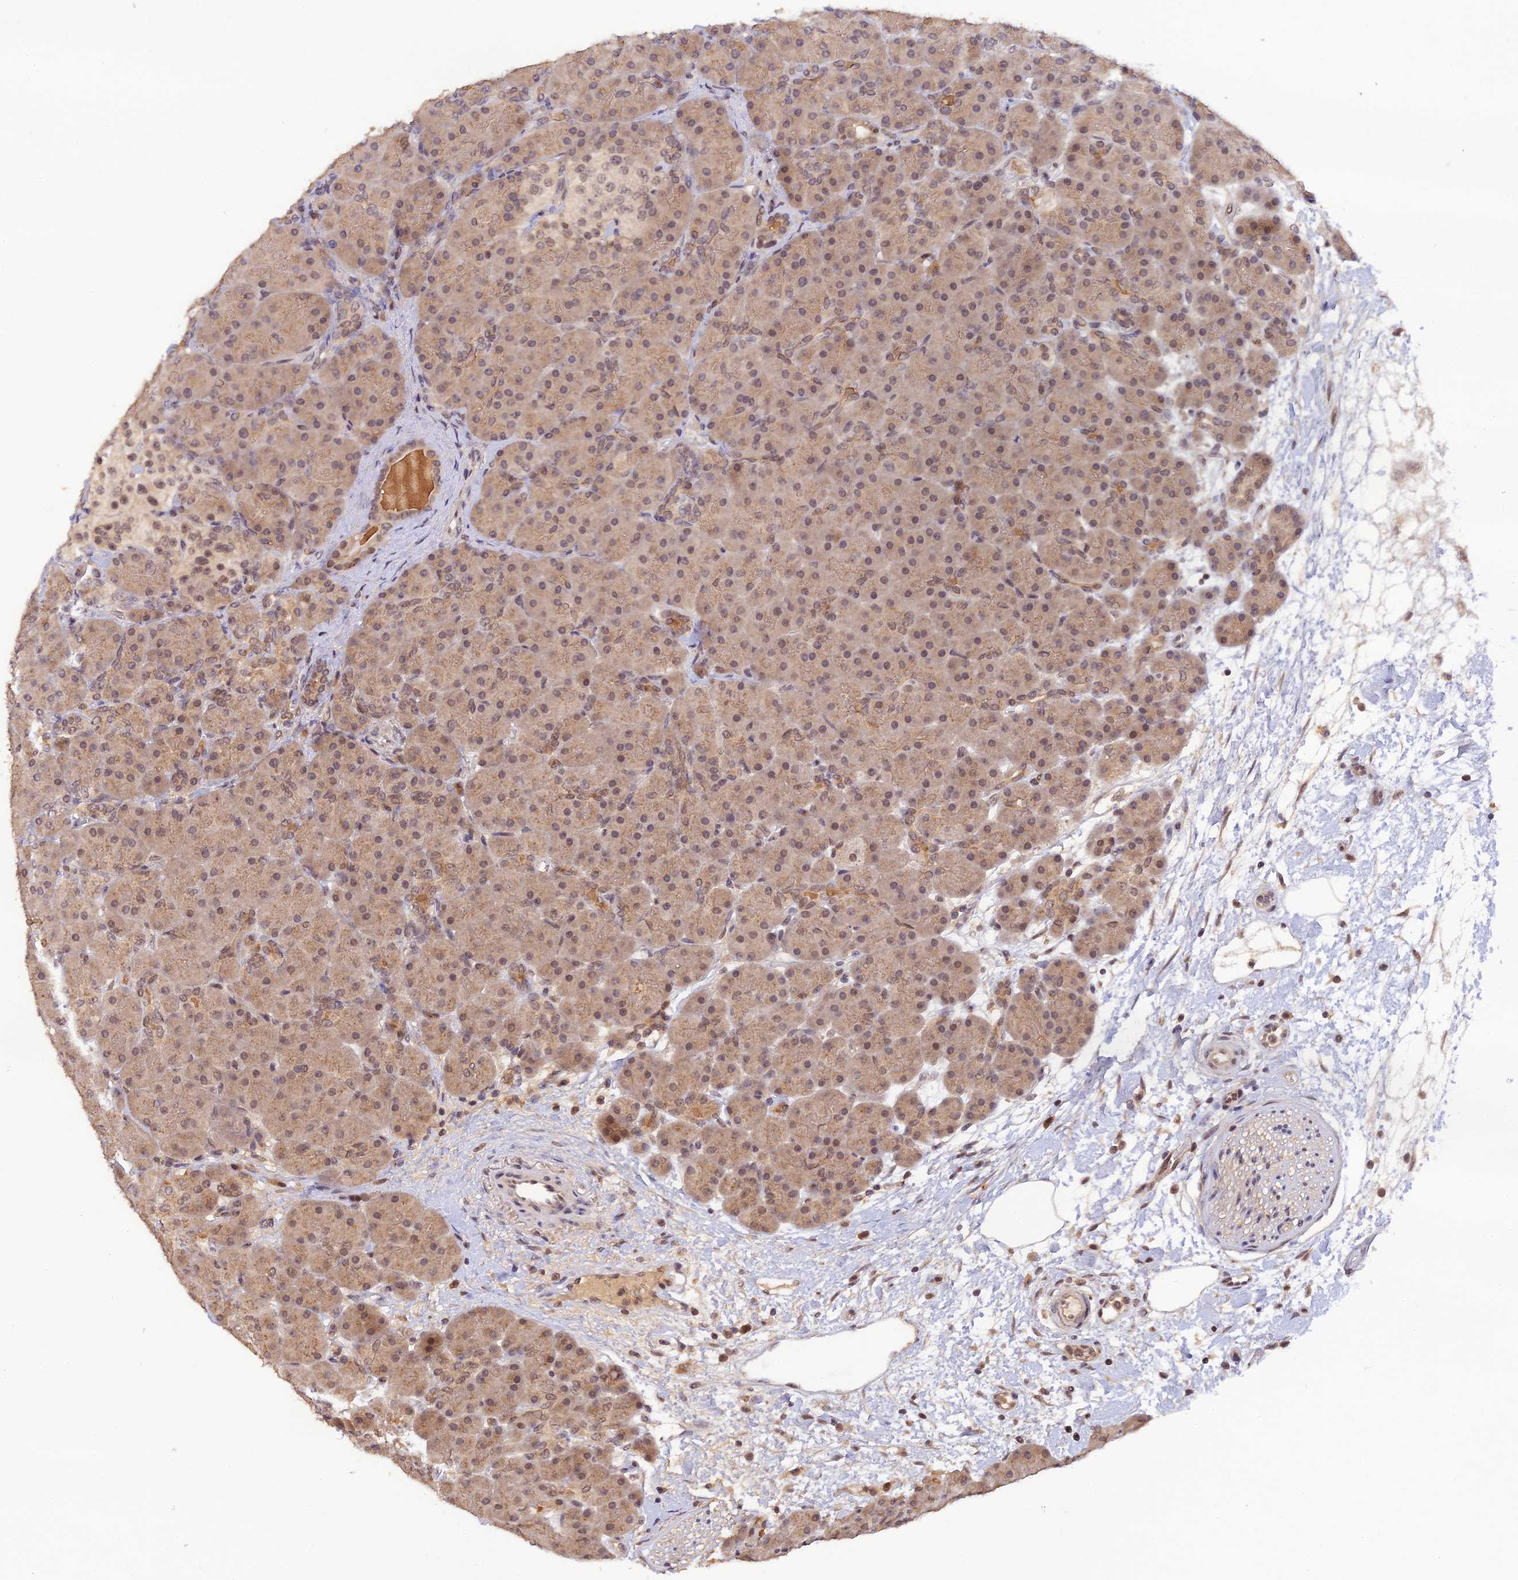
{"staining": {"intensity": "moderate", "quantity": ">75%", "location": "cytoplasmic/membranous,nuclear"}, "tissue": "pancreas", "cell_type": "Exocrine glandular cells", "image_type": "normal", "snomed": [{"axis": "morphology", "description": "Normal tissue, NOS"}, {"axis": "topography", "description": "Pancreas"}], "caption": "The image displays a brown stain indicating the presence of a protein in the cytoplasmic/membranous,nuclear of exocrine glandular cells in pancreas. (Stains: DAB in brown, nuclei in blue, Microscopy: brightfield microscopy at high magnification).", "gene": "ZNF436", "patient": {"sex": "male", "age": 66}}